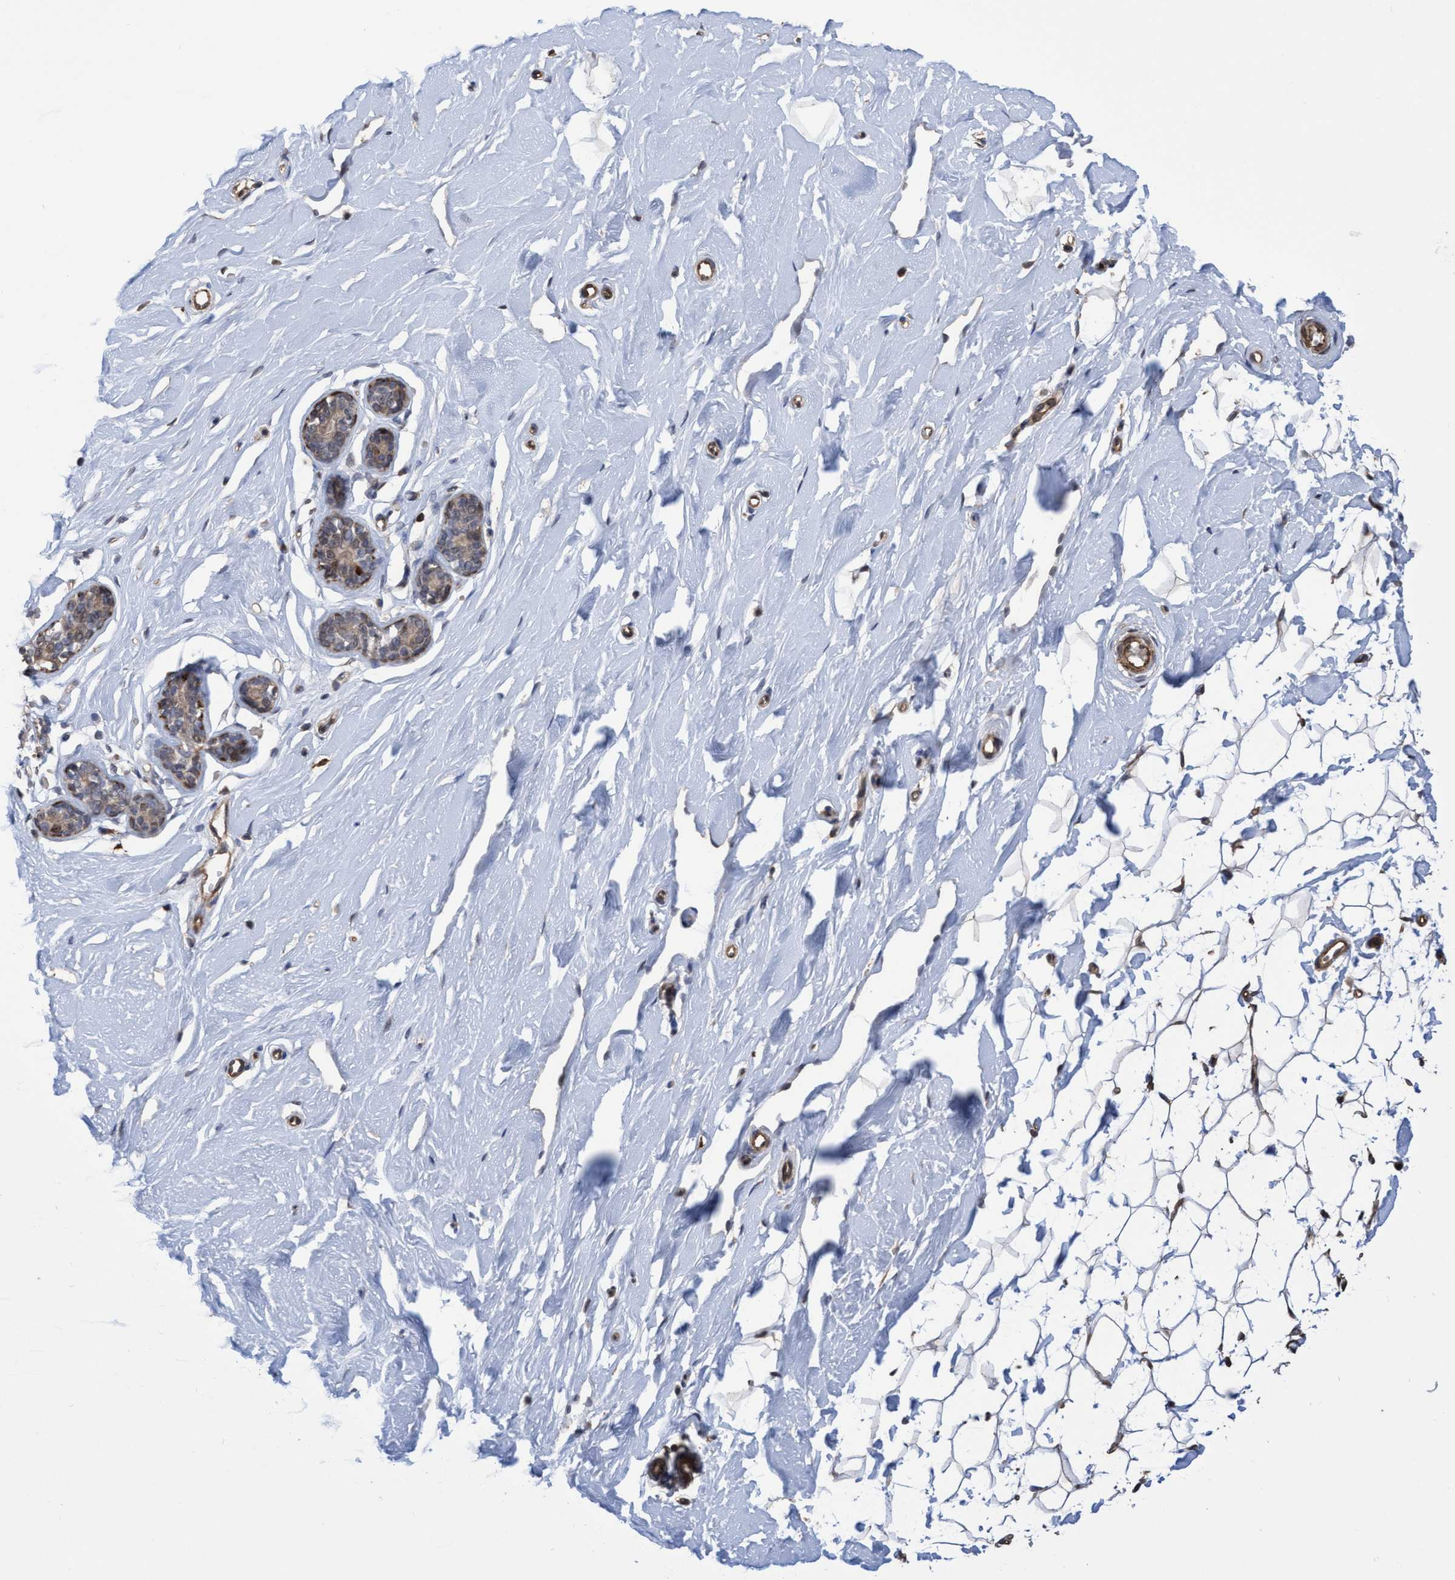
{"staining": {"intensity": "moderate", "quantity": ">75%", "location": "cytoplasmic/membranous,nuclear"}, "tissue": "breast", "cell_type": "Adipocytes", "image_type": "normal", "snomed": [{"axis": "morphology", "description": "Normal tissue, NOS"}, {"axis": "topography", "description": "Breast"}], "caption": "Protein staining of normal breast reveals moderate cytoplasmic/membranous,nuclear staining in about >75% of adipocytes. (Stains: DAB in brown, nuclei in blue, Microscopy: brightfield microscopy at high magnification).", "gene": "SLBP", "patient": {"sex": "female", "age": 23}}